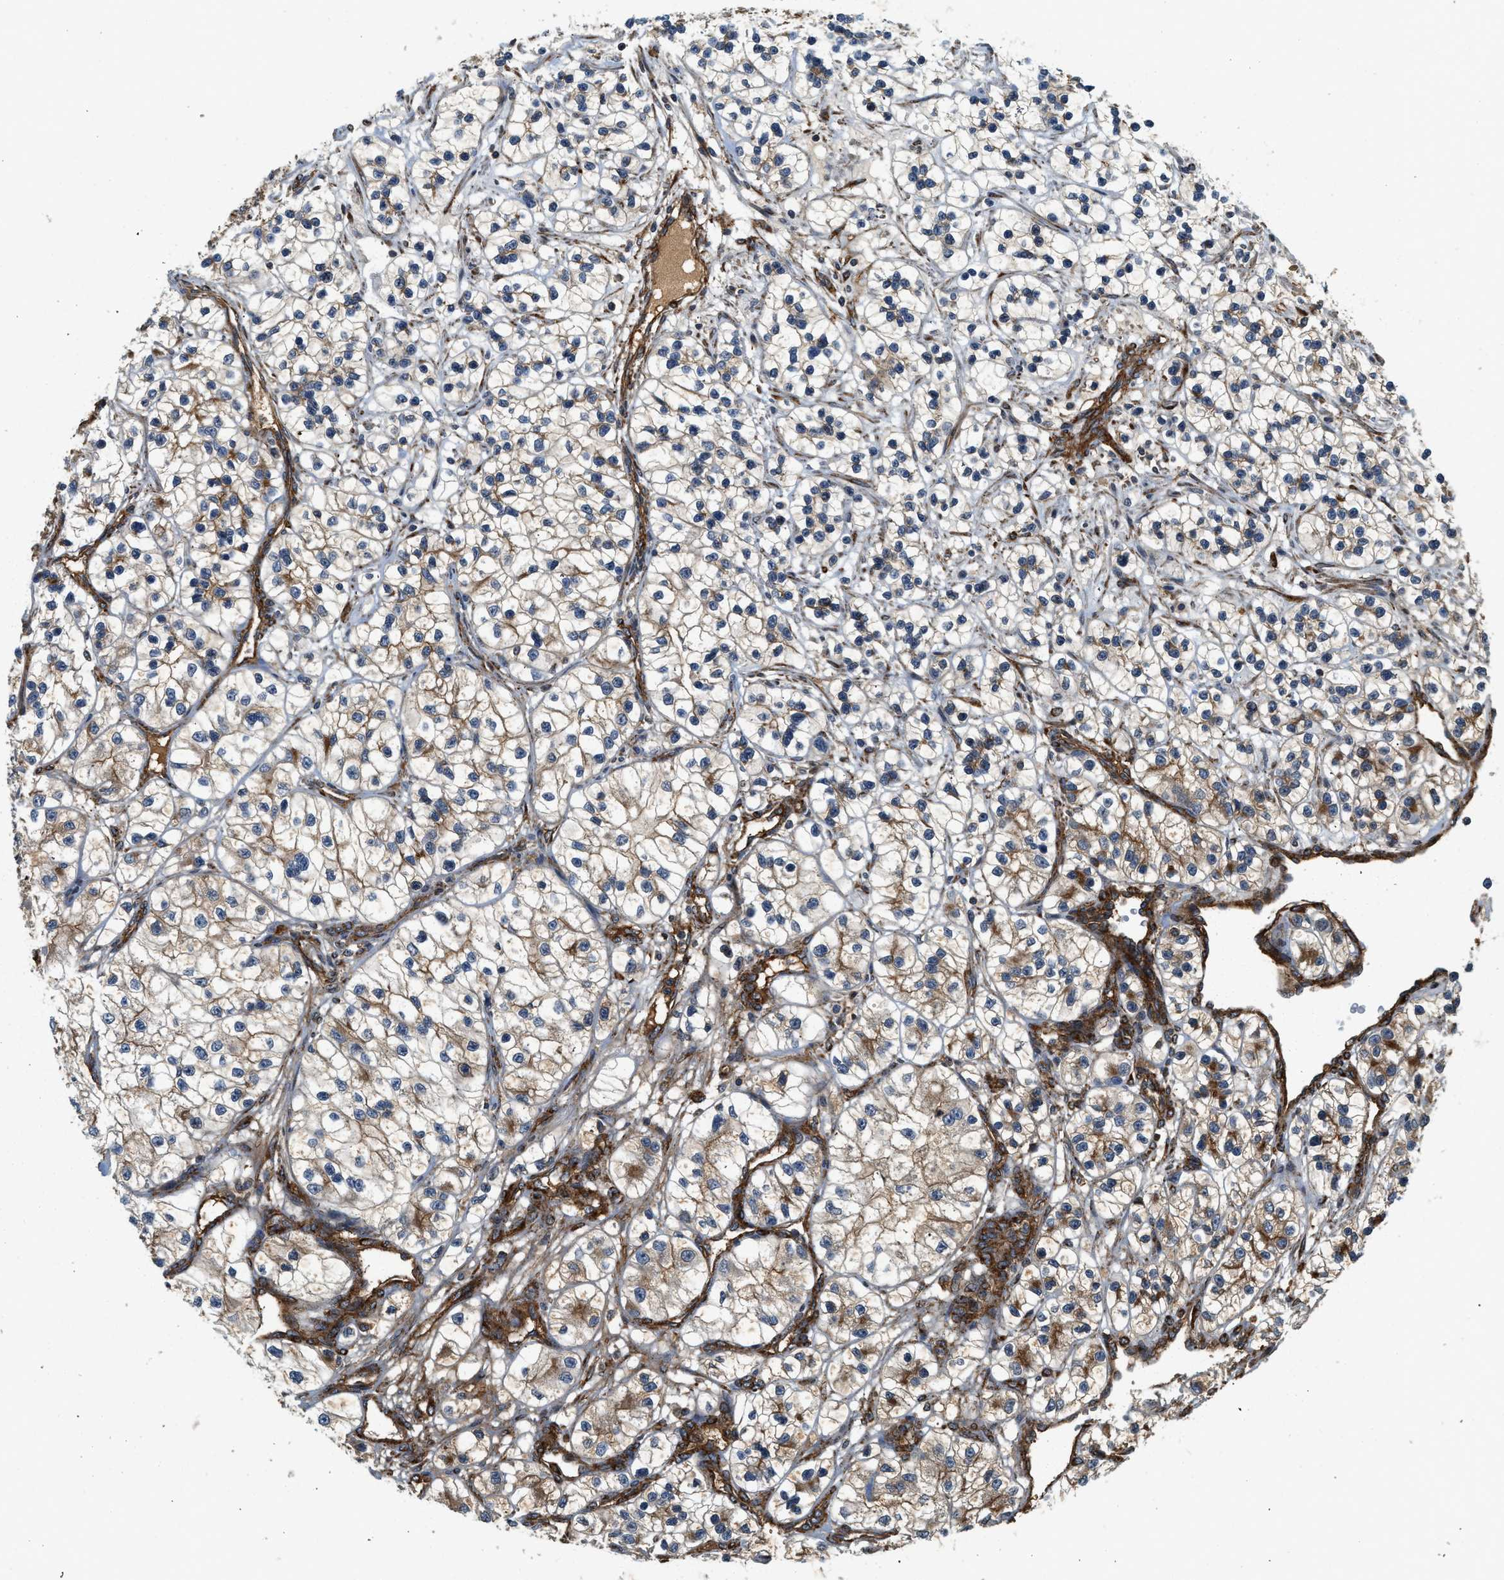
{"staining": {"intensity": "weak", "quantity": "25%-75%", "location": "cytoplasmic/membranous"}, "tissue": "renal cancer", "cell_type": "Tumor cells", "image_type": "cancer", "snomed": [{"axis": "morphology", "description": "Adenocarcinoma, NOS"}, {"axis": "topography", "description": "Kidney"}], "caption": "This is an image of immunohistochemistry staining of adenocarcinoma (renal), which shows weak expression in the cytoplasmic/membranous of tumor cells.", "gene": "HIP1", "patient": {"sex": "female", "age": 57}}